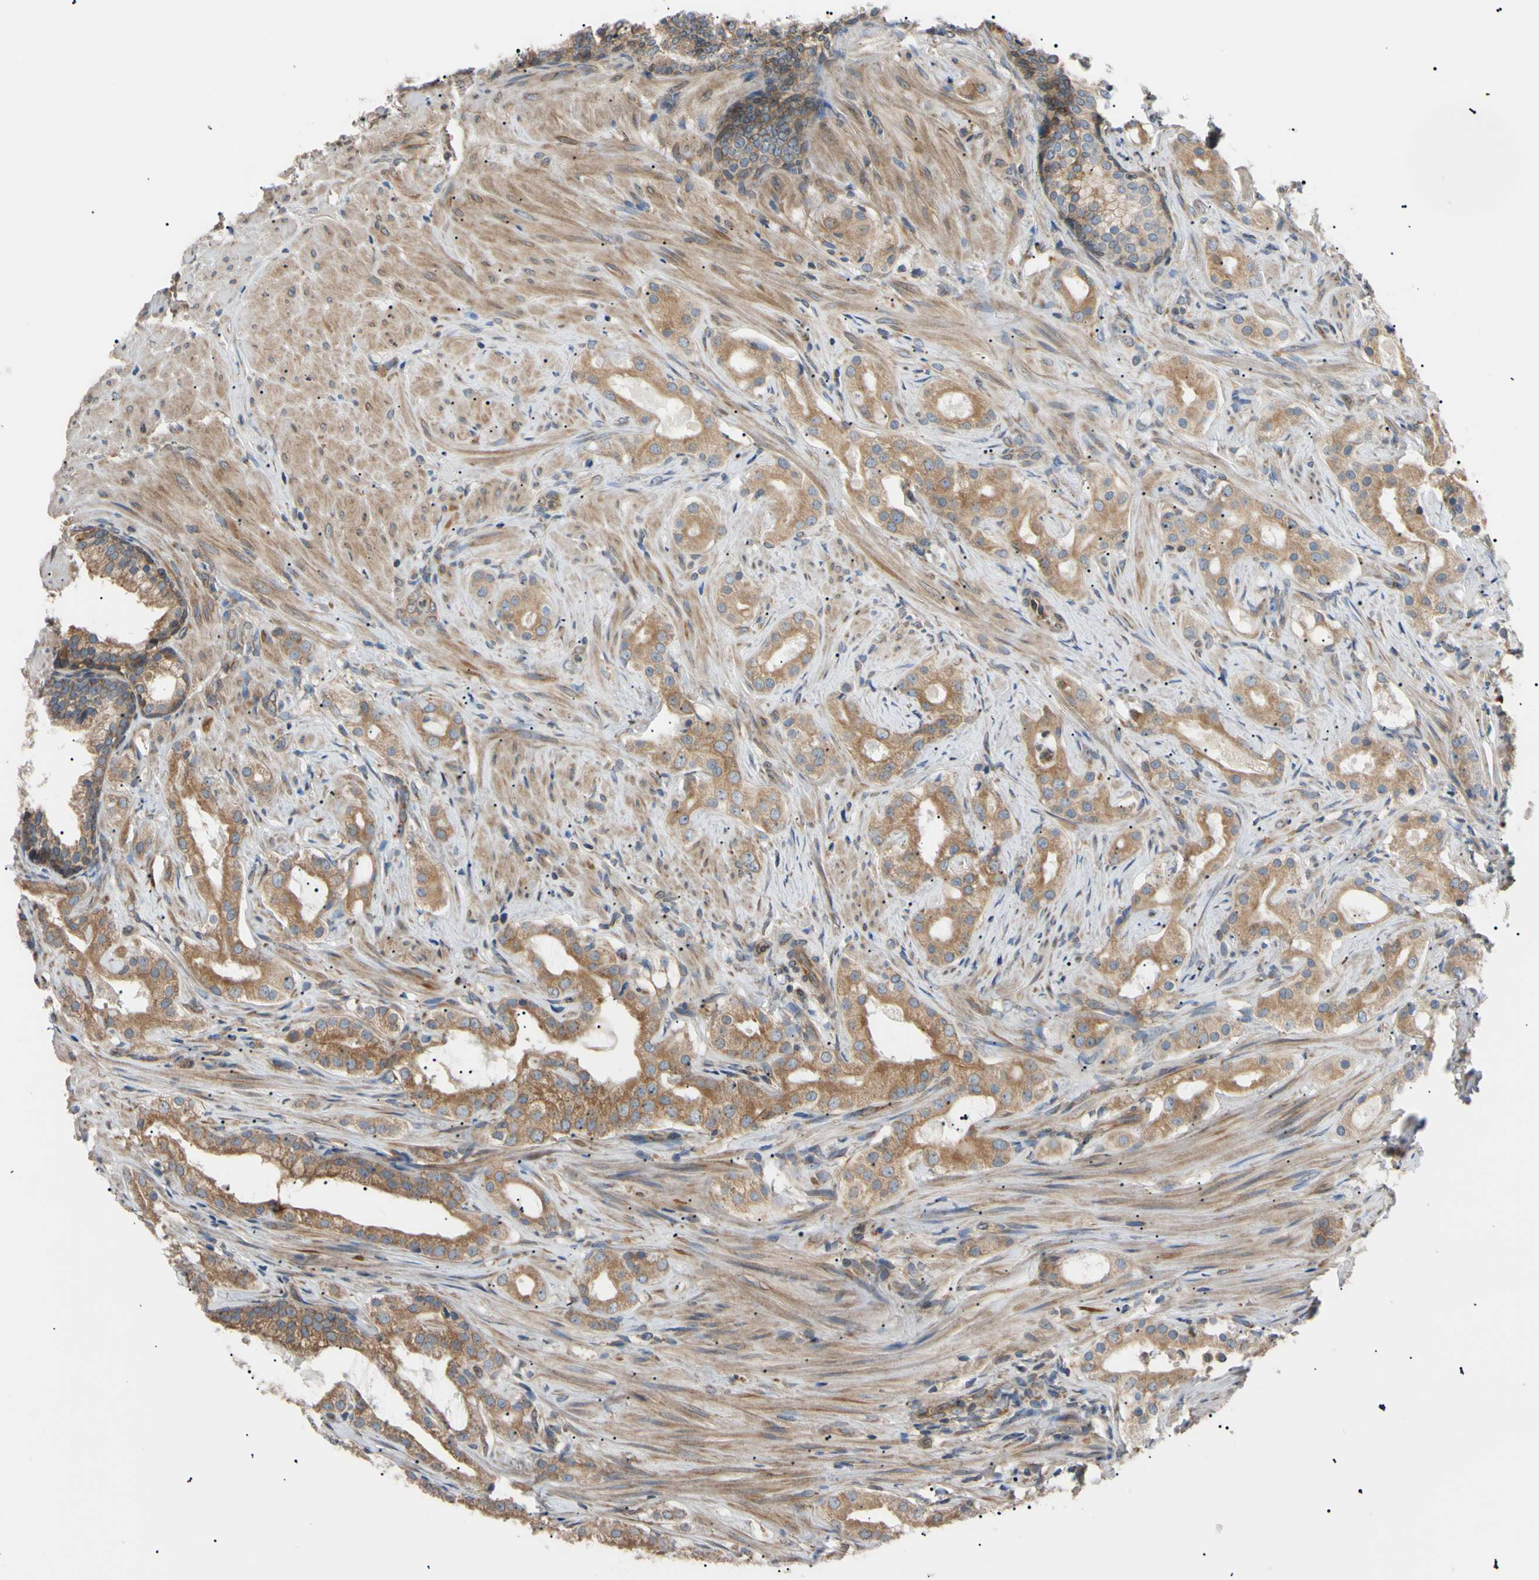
{"staining": {"intensity": "moderate", "quantity": ">75%", "location": "cytoplasmic/membranous"}, "tissue": "prostate cancer", "cell_type": "Tumor cells", "image_type": "cancer", "snomed": [{"axis": "morphology", "description": "Adenocarcinoma, Low grade"}, {"axis": "topography", "description": "Prostate"}], "caption": "Immunohistochemical staining of adenocarcinoma (low-grade) (prostate) reveals medium levels of moderate cytoplasmic/membranous expression in approximately >75% of tumor cells.", "gene": "VAPA", "patient": {"sex": "male", "age": 59}}